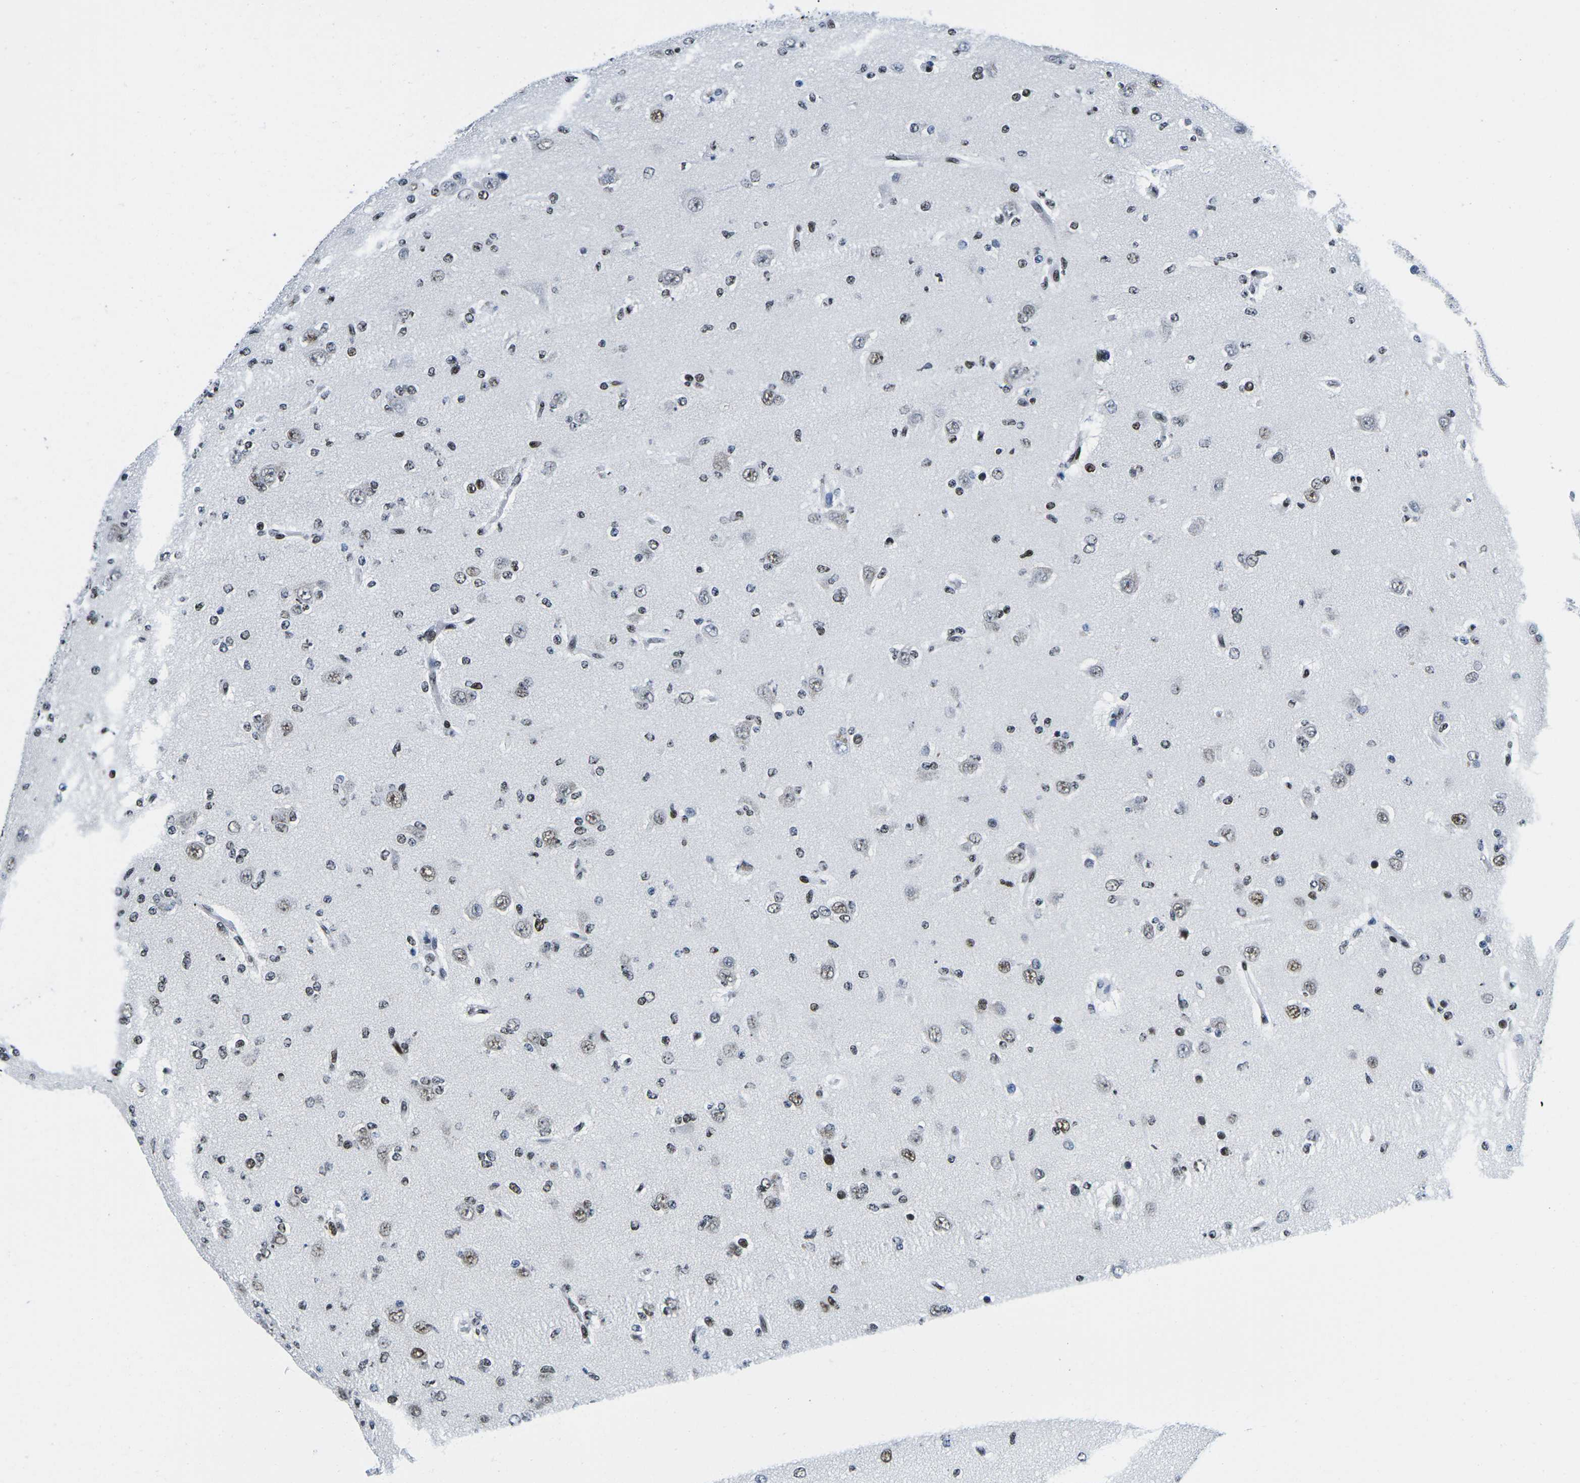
{"staining": {"intensity": "moderate", "quantity": "<25%", "location": "nuclear"}, "tissue": "glioma", "cell_type": "Tumor cells", "image_type": "cancer", "snomed": [{"axis": "morphology", "description": "Glioma, malignant, Low grade"}, {"axis": "topography", "description": "Brain"}], "caption": "Protein expression analysis of low-grade glioma (malignant) reveals moderate nuclear expression in approximately <25% of tumor cells.", "gene": "ATF1", "patient": {"sex": "male", "age": 38}}